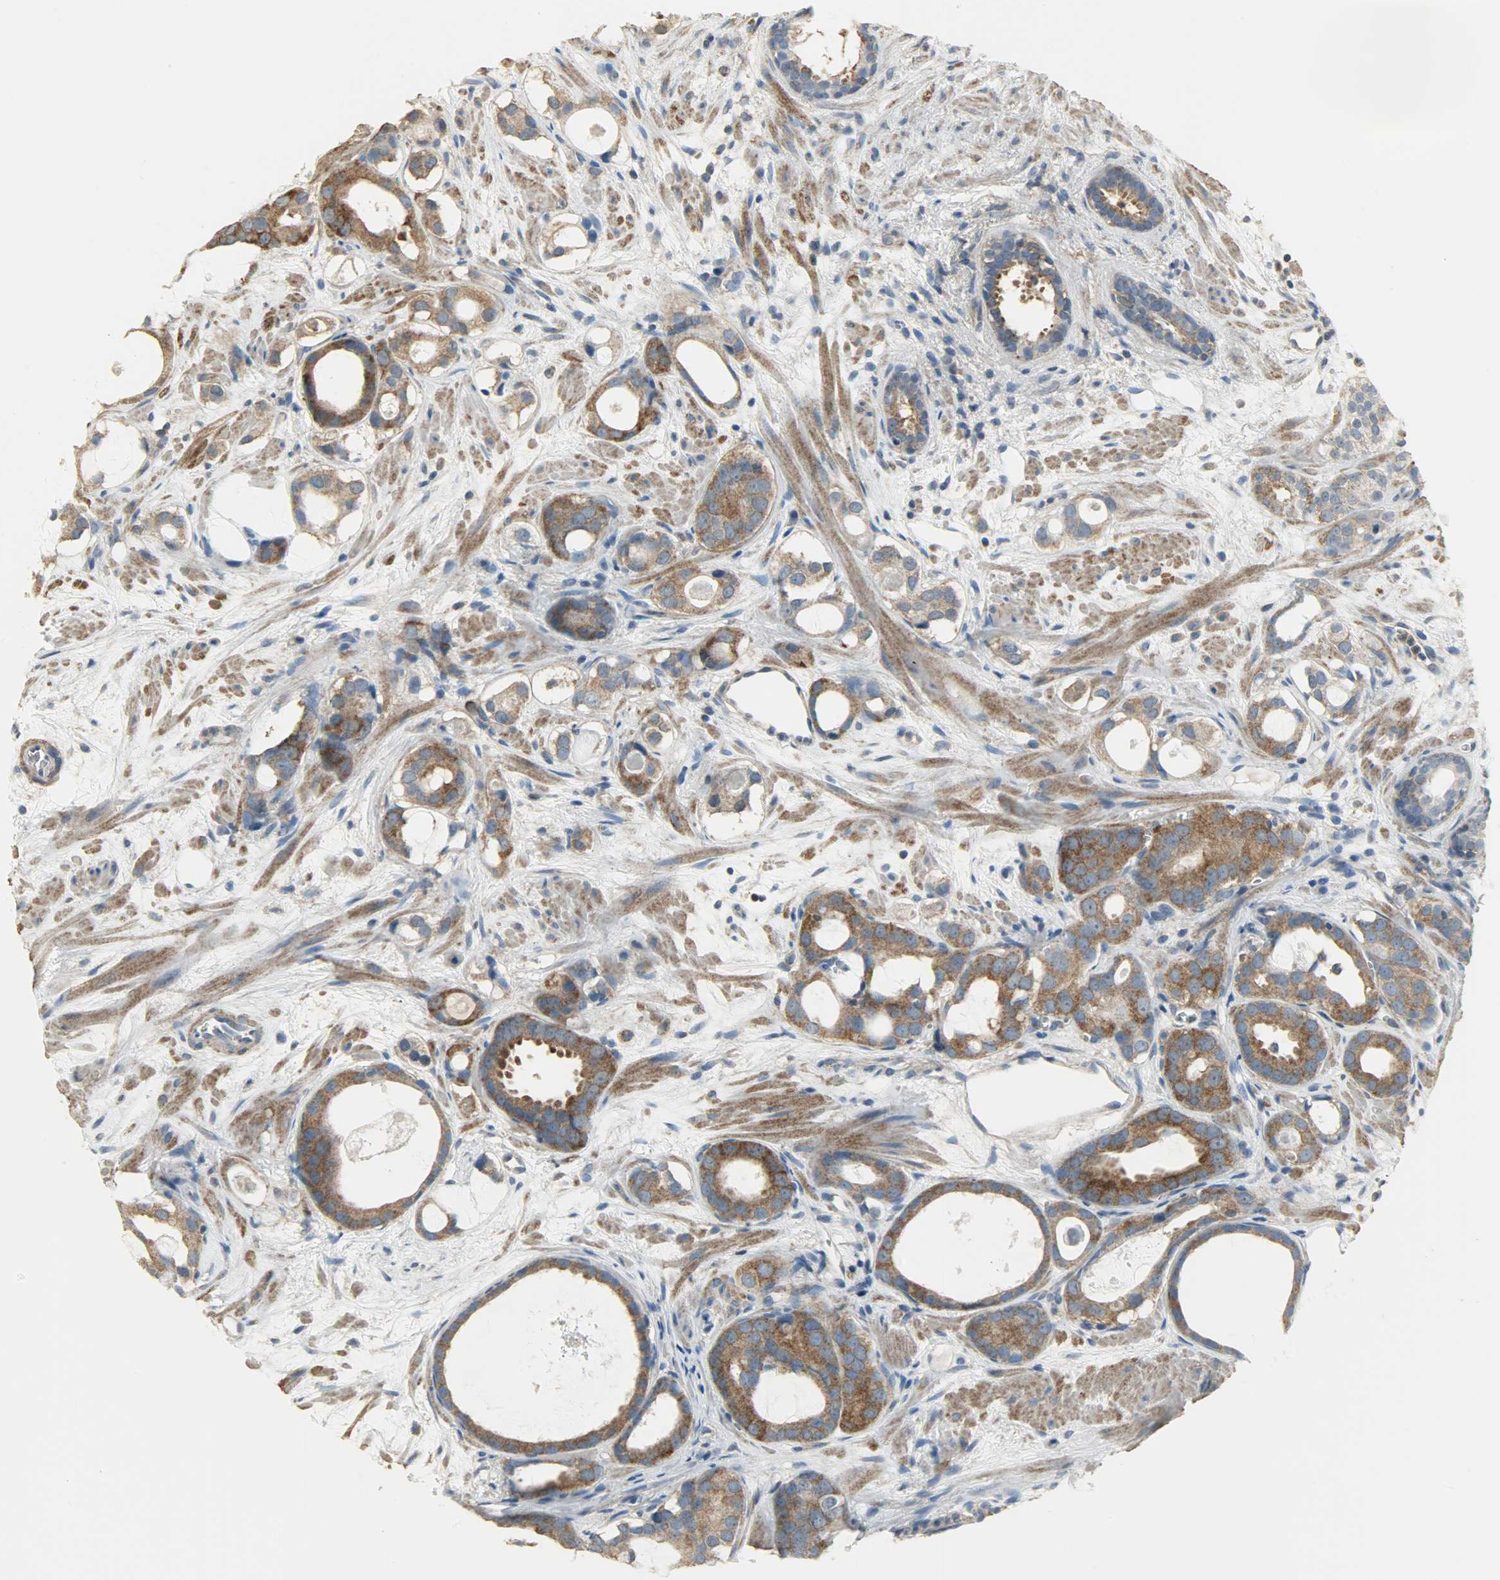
{"staining": {"intensity": "moderate", "quantity": ">75%", "location": "cytoplasmic/membranous"}, "tissue": "prostate cancer", "cell_type": "Tumor cells", "image_type": "cancer", "snomed": [{"axis": "morphology", "description": "Adenocarcinoma, Low grade"}, {"axis": "topography", "description": "Prostate"}], "caption": "Immunohistochemical staining of human prostate cancer reveals medium levels of moderate cytoplasmic/membranous protein staining in approximately >75% of tumor cells.", "gene": "DNAJA4", "patient": {"sex": "male", "age": 57}}